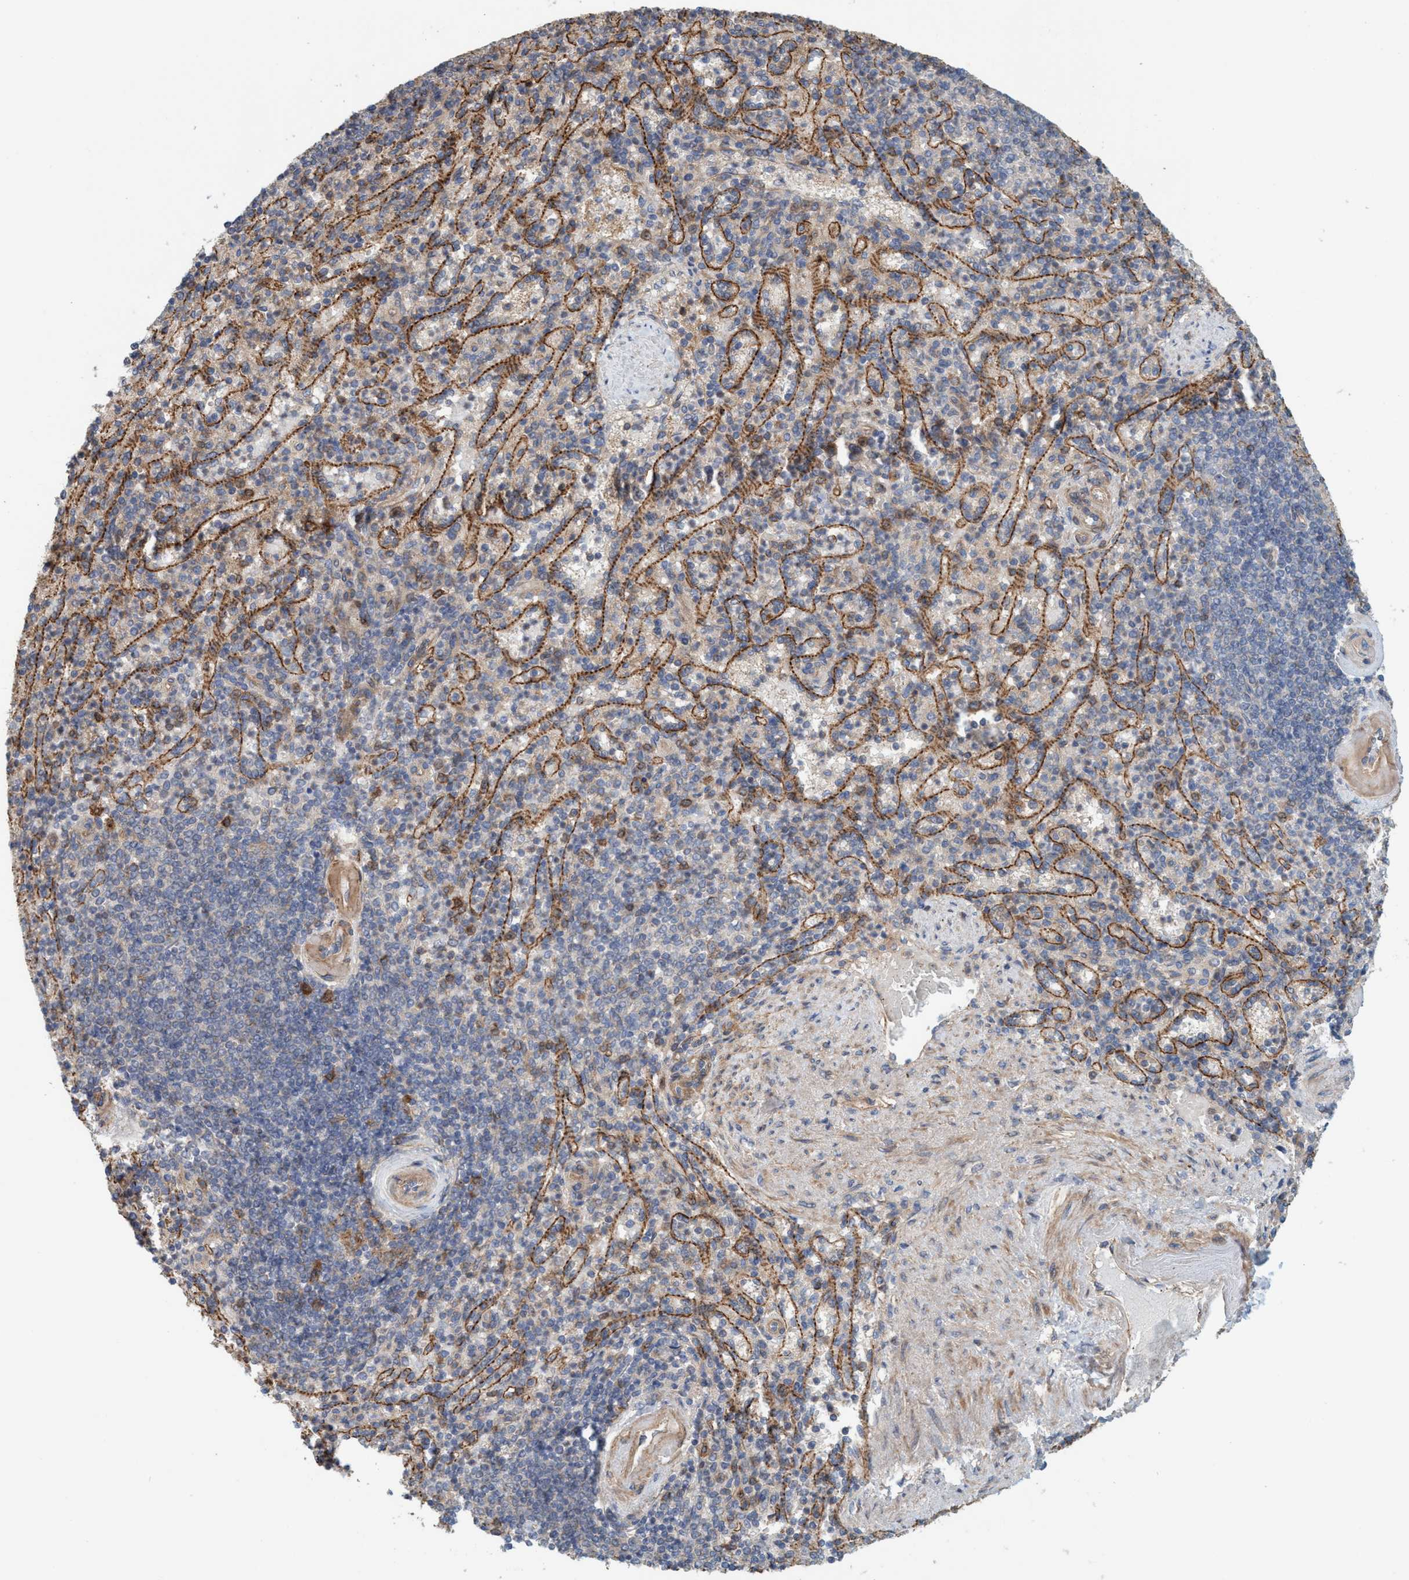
{"staining": {"intensity": "weak", "quantity": ">75%", "location": "cytoplasmic/membranous"}, "tissue": "spleen", "cell_type": "Cells in red pulp", "image_type": "normal", "snomed": [{"axis": "morphology", "description": "Normal tissue, NOS"}, {"axis": "topography", "description": "Spleen"}], "caption": "Immunohistochemistry (IHC) histopathology image of normal spleen: spleen stained using immunohistochemistry (IHC) demonstrates low levels of weak protein expression localized specifically in the cytoplasmic/membranous of cells in red pulp, appearing as a cytoplasmic/membranous brown color.", "gene": "SPECC1", "patient": {"sex": "female", "age": 74}}